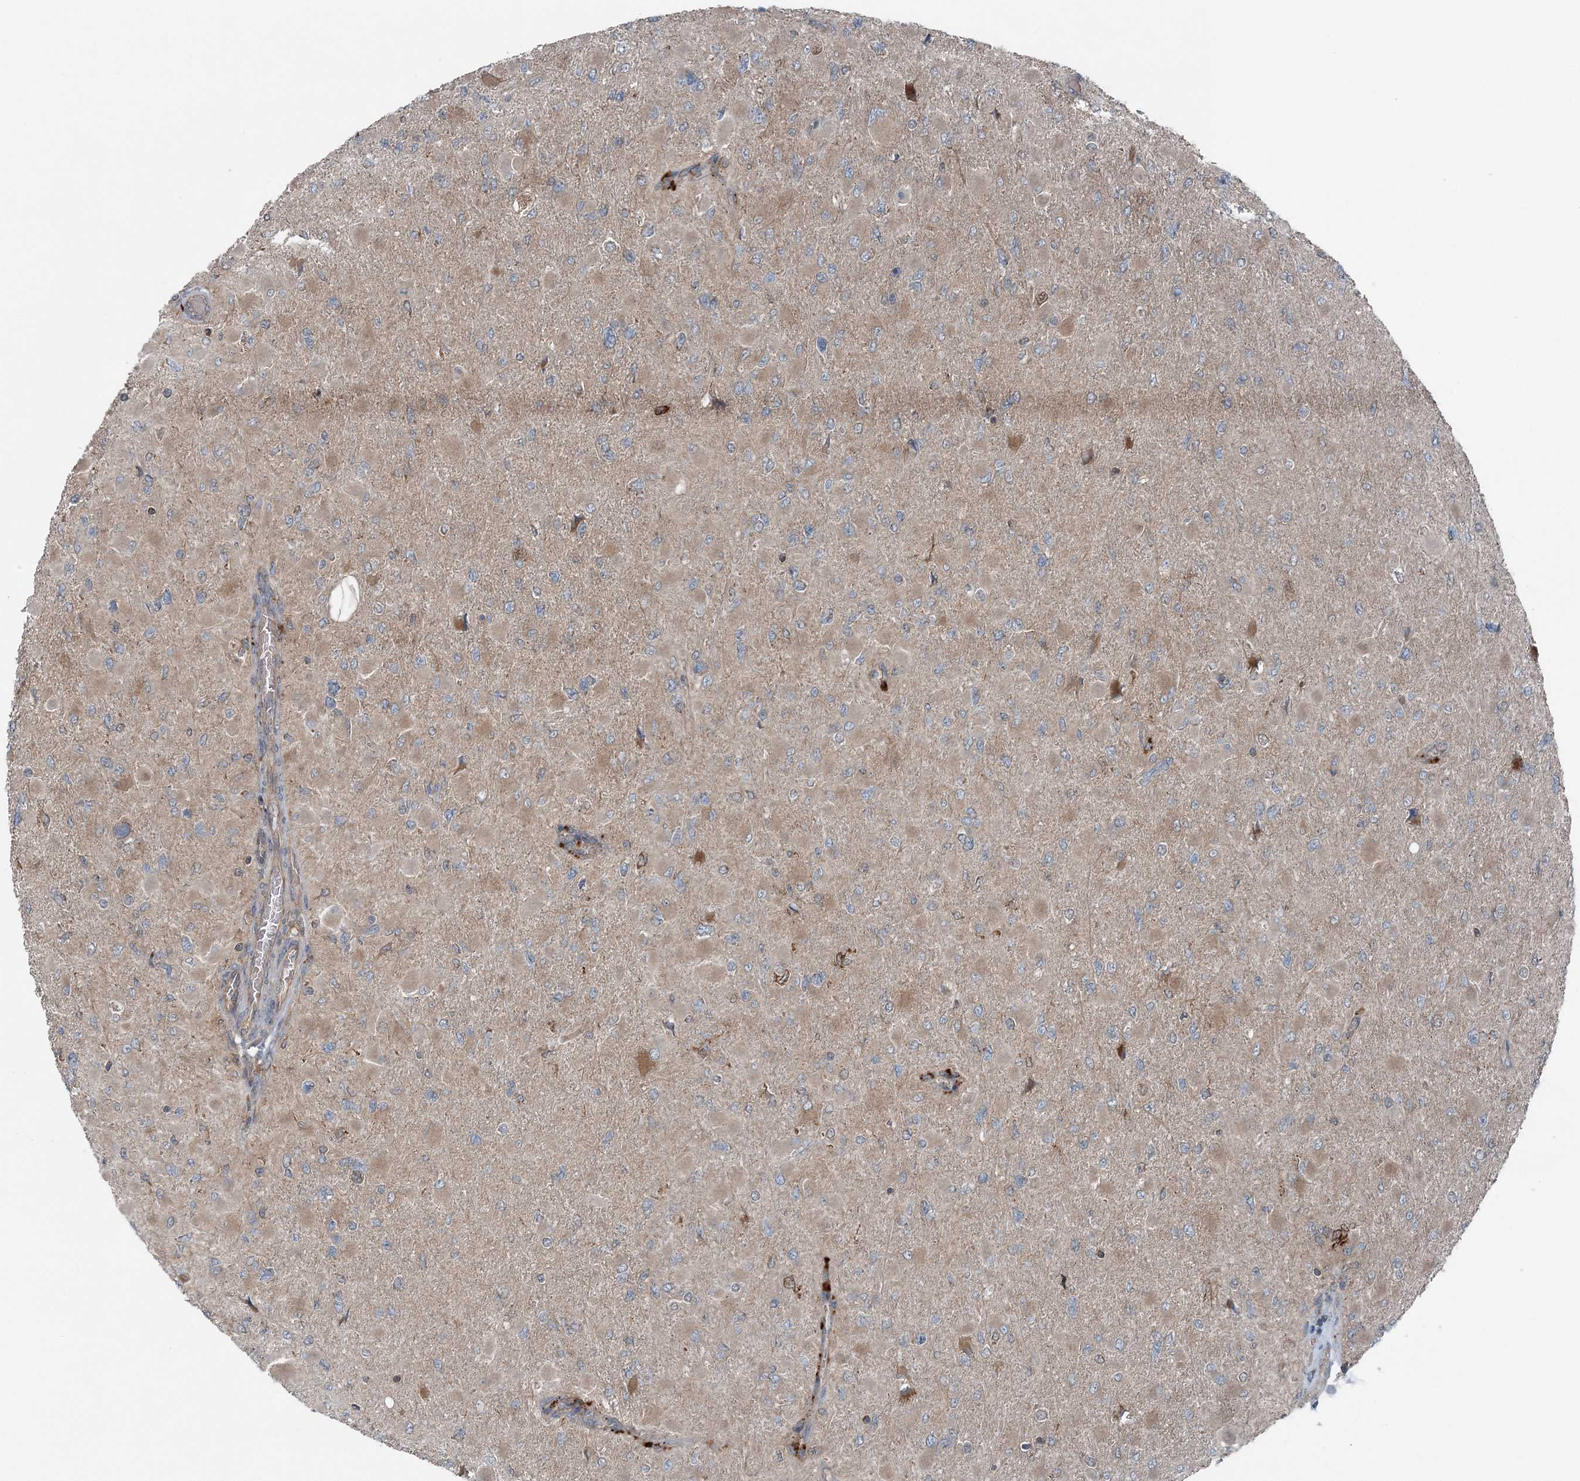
{"staining": {"intensity": "weak", "quantity": "<25%", "location": "cytoplasmic/membranous"}, "tissue": "glioma", "cell_type": "Tumor cells", "image_type": "cancer", "snomed": [{"axis": "morphology", "description": "Glioma, malignant, High grade"}, {"axis": "topography", "description": "Cerebral cortex"}], "caption": "An immunohistochemistry (IHC) histopathology image of malignant high-grade glioma is shown. There is no staining in tumor cells of malignant high-grade glioma.", "gene": "ASNSD1", "patient": {"sex": "female", "age": 36}}